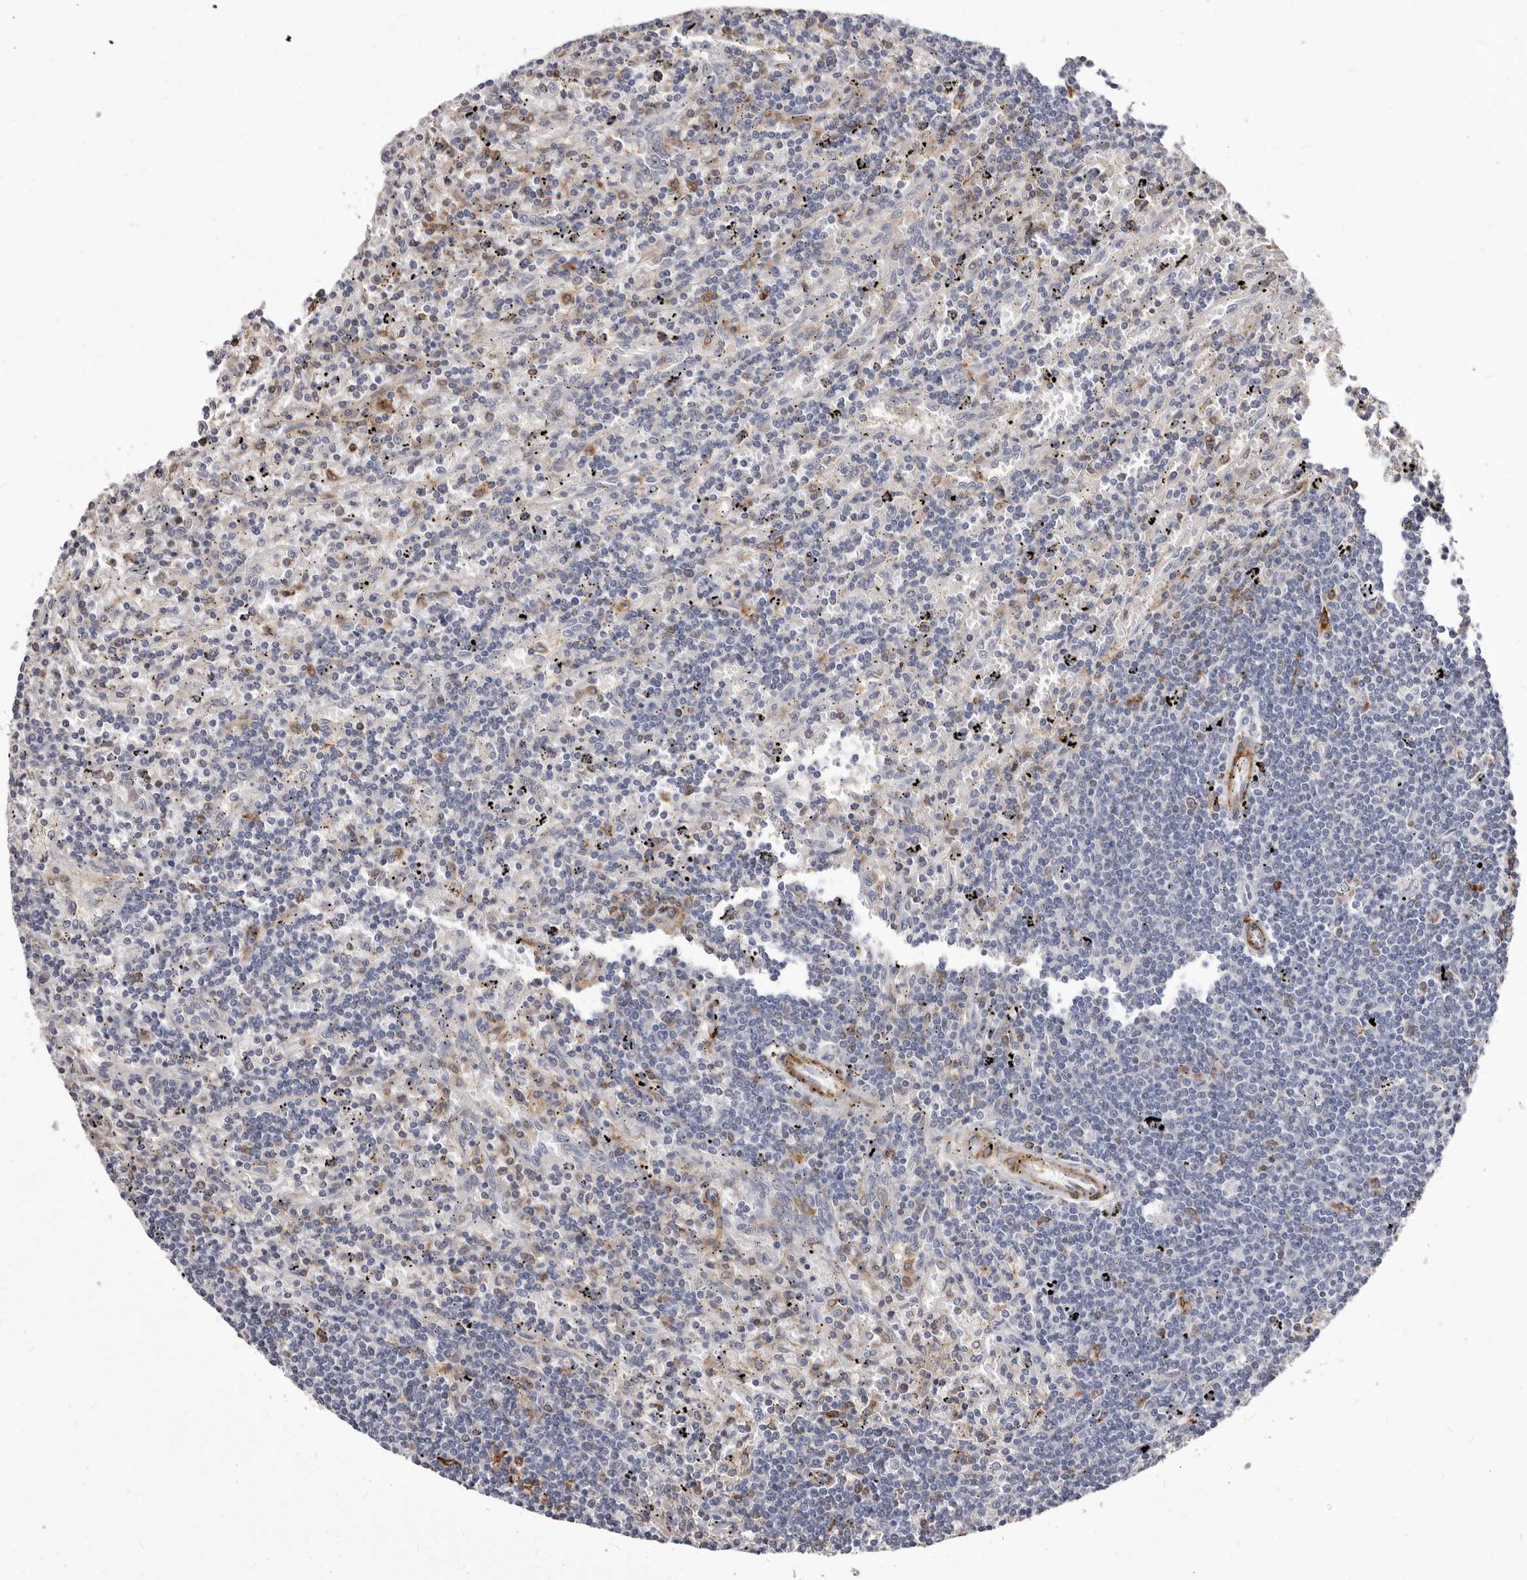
{"staining": {"intensity": "negative", "quantity": "none", "location": "none"}, "tissue": "lymphoma", "cell_type": "Tumor cells", "image_type": "cancer", "snomed": [{"axis": "morphology", "description": "Malignant lymphoma, non-Hodgkin's type, Low grade"}, {"axis": "topography", "description": "Spleen"}], "caption": "This is an IHC micrograph of human malignant lymphoma, non-Hodgkin's type (low-grade). There is no expression in tumor cells.", "gene": "NIBAN1", "patient": {"sex": "male", "age": 76}}